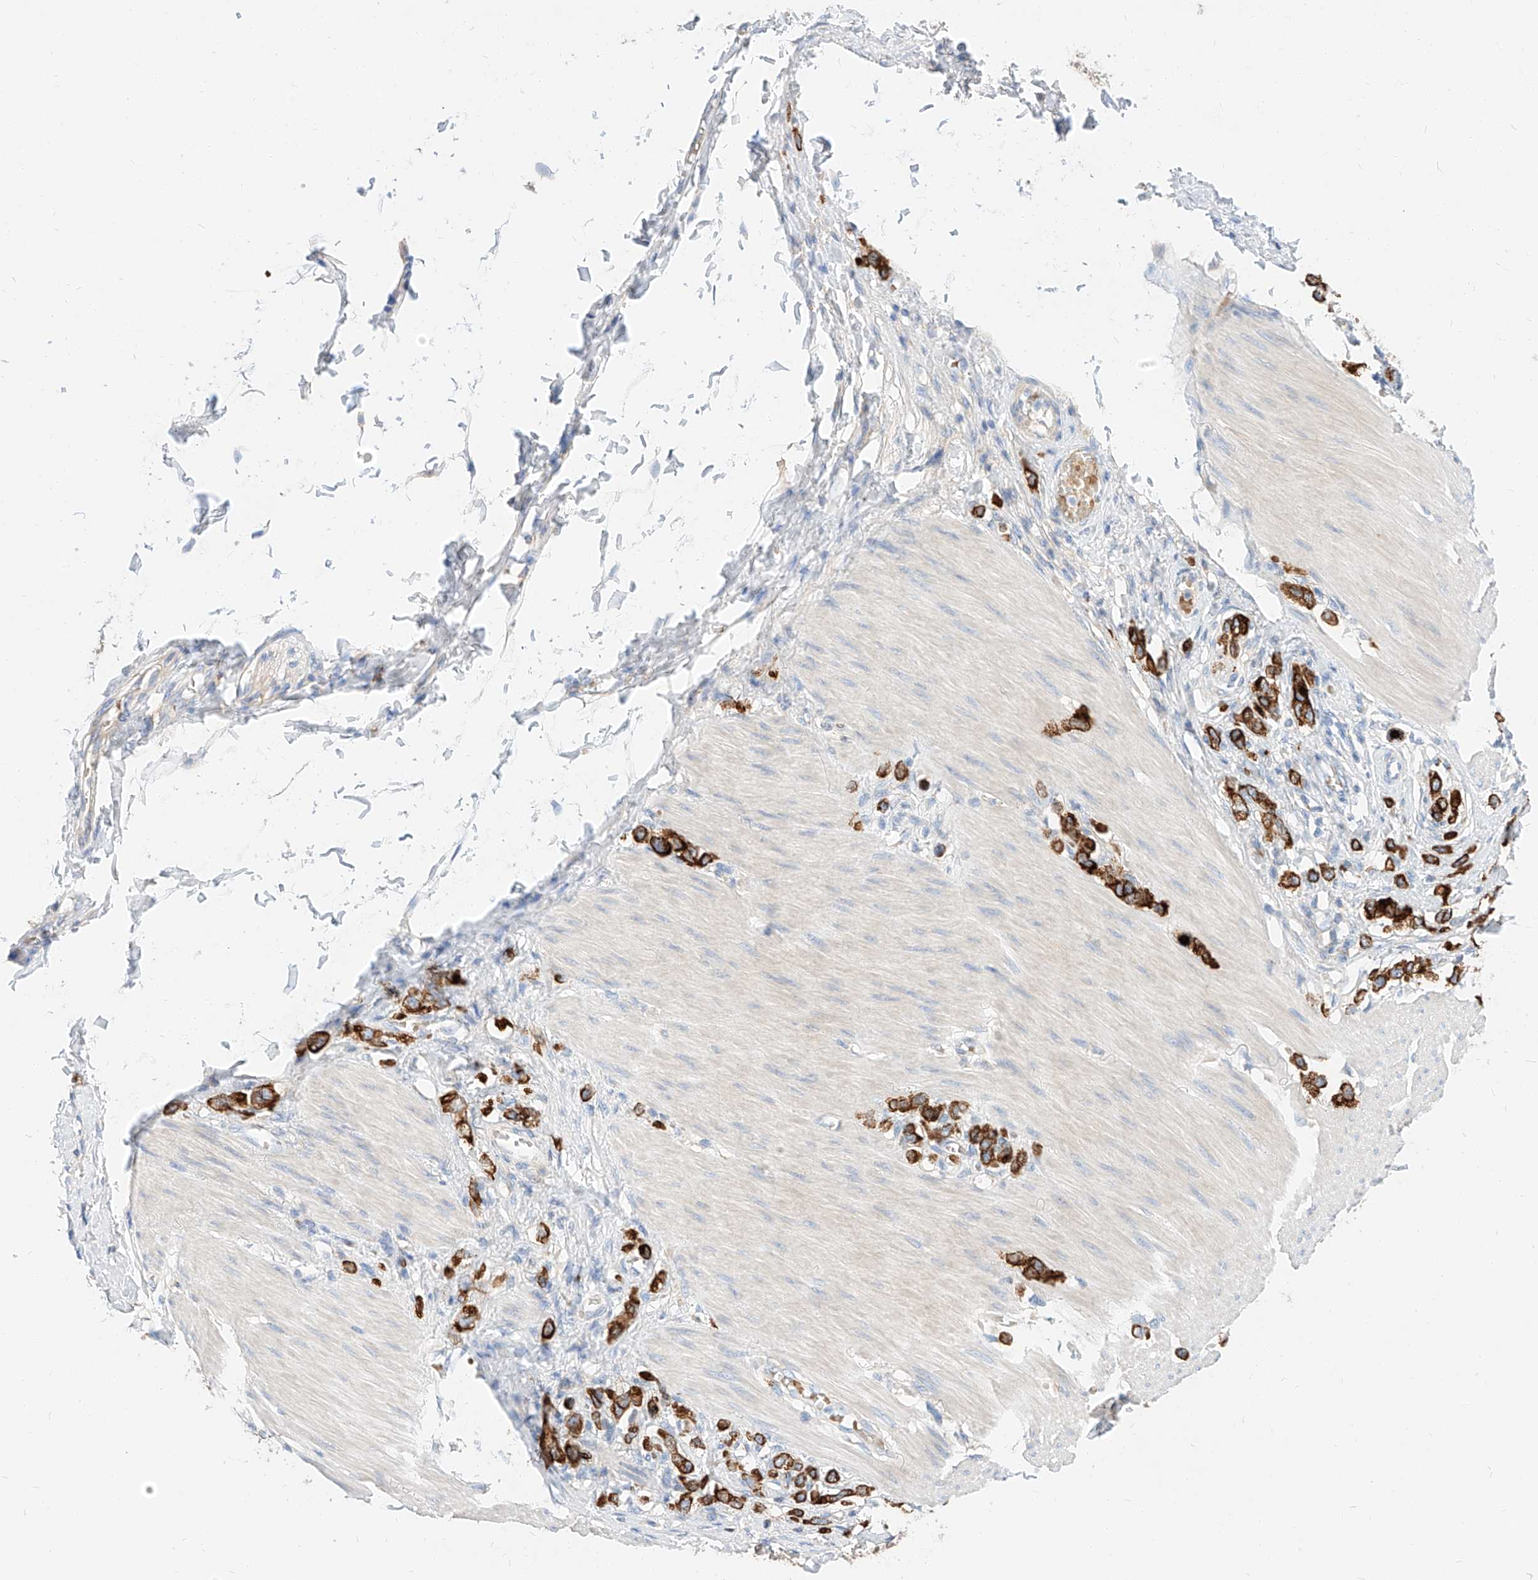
{"staining": {"intensity": "strong", "quantity": ">75%", "location": "cytoplasmic/membranous"}, "tissue": "stomach cancer", "cell_type": "Tumor cells", "image_type": "cancer", "snomed": [{"axis": "morphology", "description": "Adenocarcinoma, NOS"}, {"axis": "topography", "description": "Stomach"}], "caption": "Stomach cancer stained with immunohistochemistry shows strong cytoplasmic/membranous positivity in about >75% of tumor cells.", "gene": "MAP7", "patient": {"sex": "female", "age": 65}}